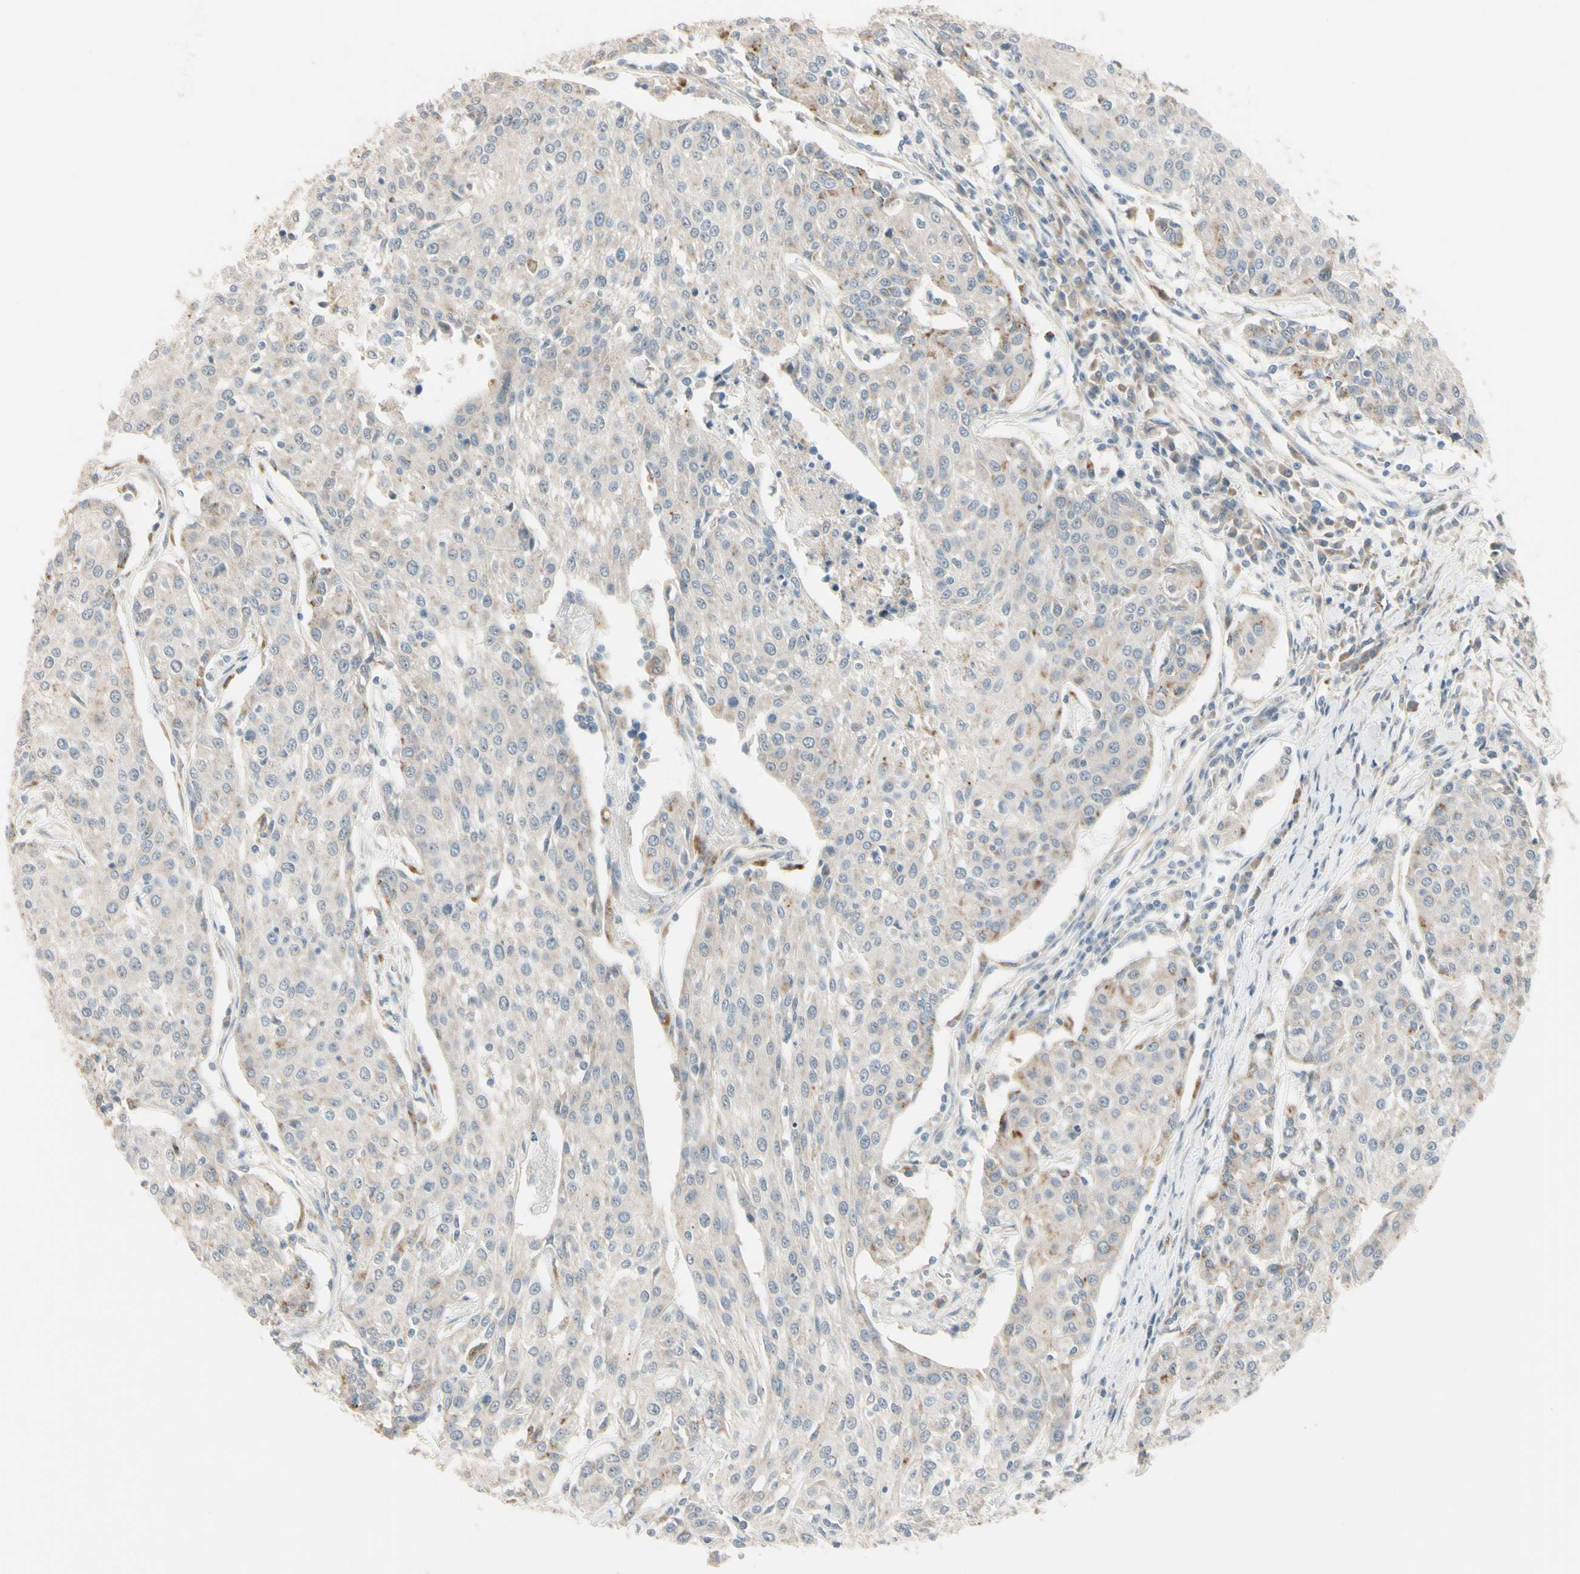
{"staining": {"intensity": "weak", "quantity": "<25%", "location": "cytoplasmic/membranous"}, "tissue": "urothelial cancer", "cell_type": "Tumor cells", "image_type": "cancer", "snomed": [{"axis": "morphology", "description": "Urothelial carcinoma, High grade"}, {"axis": "topography", "description": "Urinary bladder"}], "caption": "This image is of urothelial carcinoma (high-grade) stained with immunohistochemistry to label a protein in brown with the nuclei are counter-stained blue. There is no positivity in tumor cells. The staining was performed using DAB to visualize the protein expression in brown, while the nuclei were stained in blue with hematoxylin (Magnification: 20x).", "gene": "NDFIP1", "patient": {"sex": "female", "age": 85}}